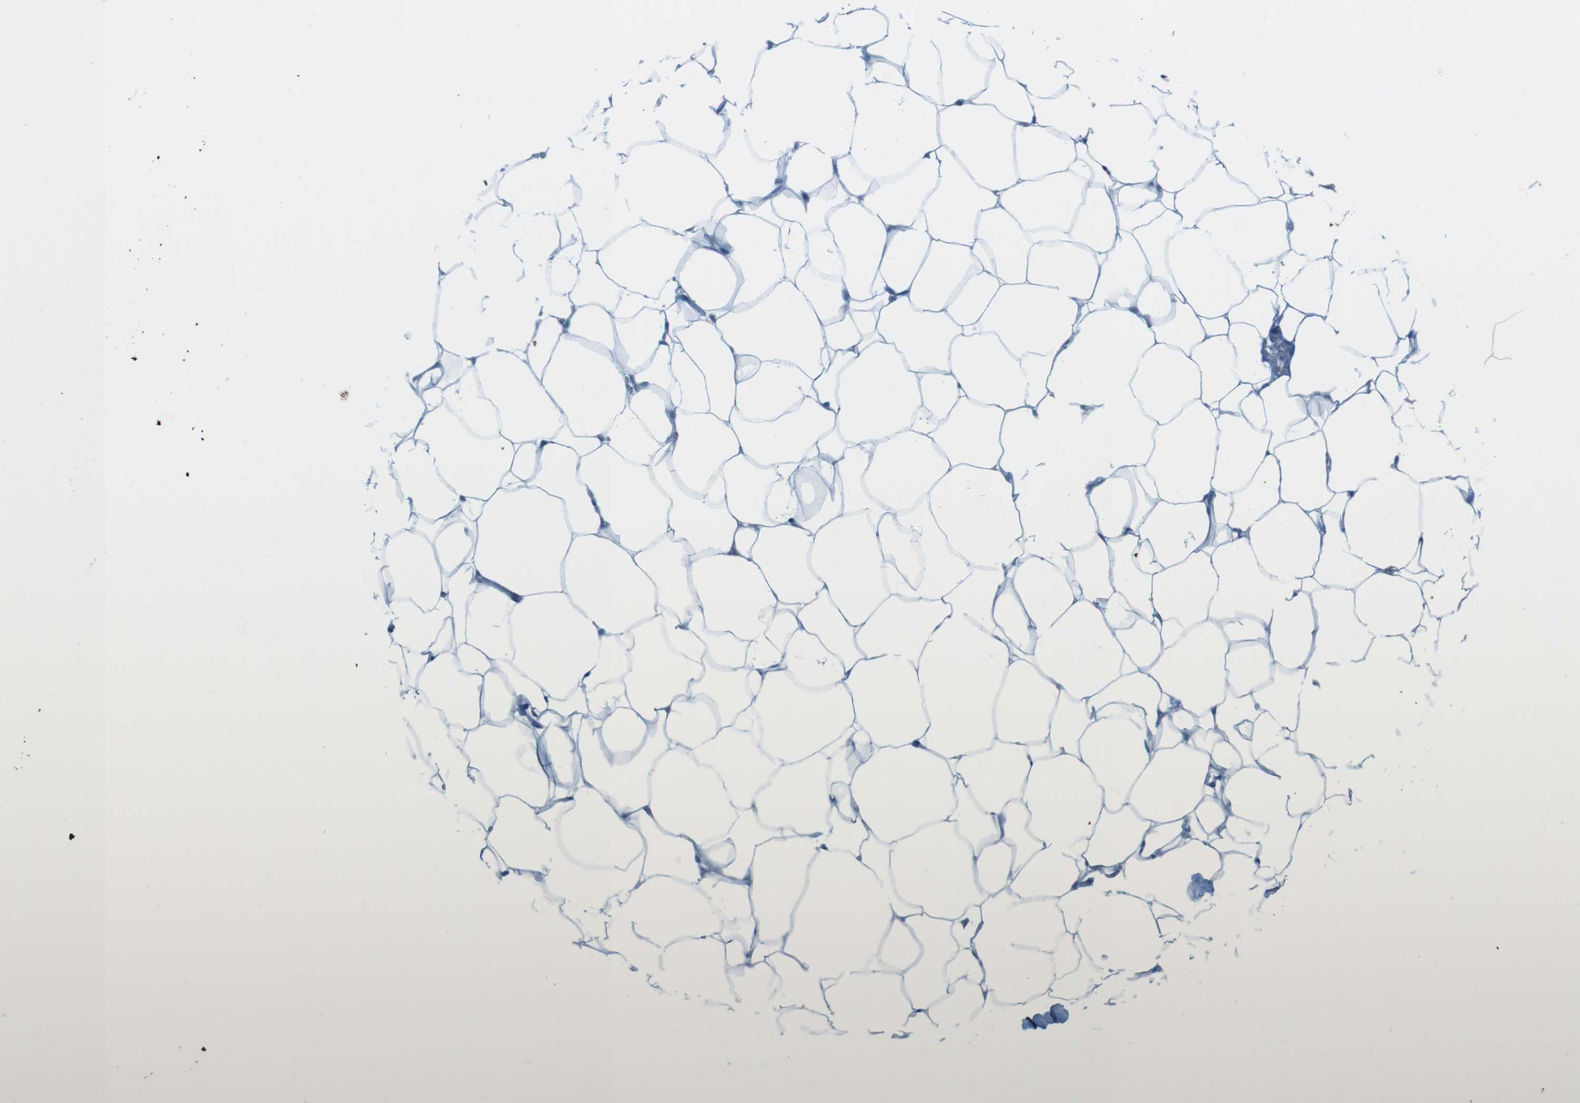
{"staining": {"intensity": "negative", "quantity": "none", "location": "none"}, "tissue": "adipose tissue", "cell_type": "Adipocytes", "image_type": "normal", "snomed": [{"axis": "morphology", "description": "Normal tissue, NOS"}, {"axis": "topography", "description": "Breast"}, {"axis": "topography", "description": "Adipose tissue"}], "caption": "High power microscopy photomicrograph of an immunohistochemistry histopathology image of normal adipose tissue, revealing no significant expression in adipocytes.", "gene": "DNAJA3", "patient": {"sex": "female", "age": 25}}